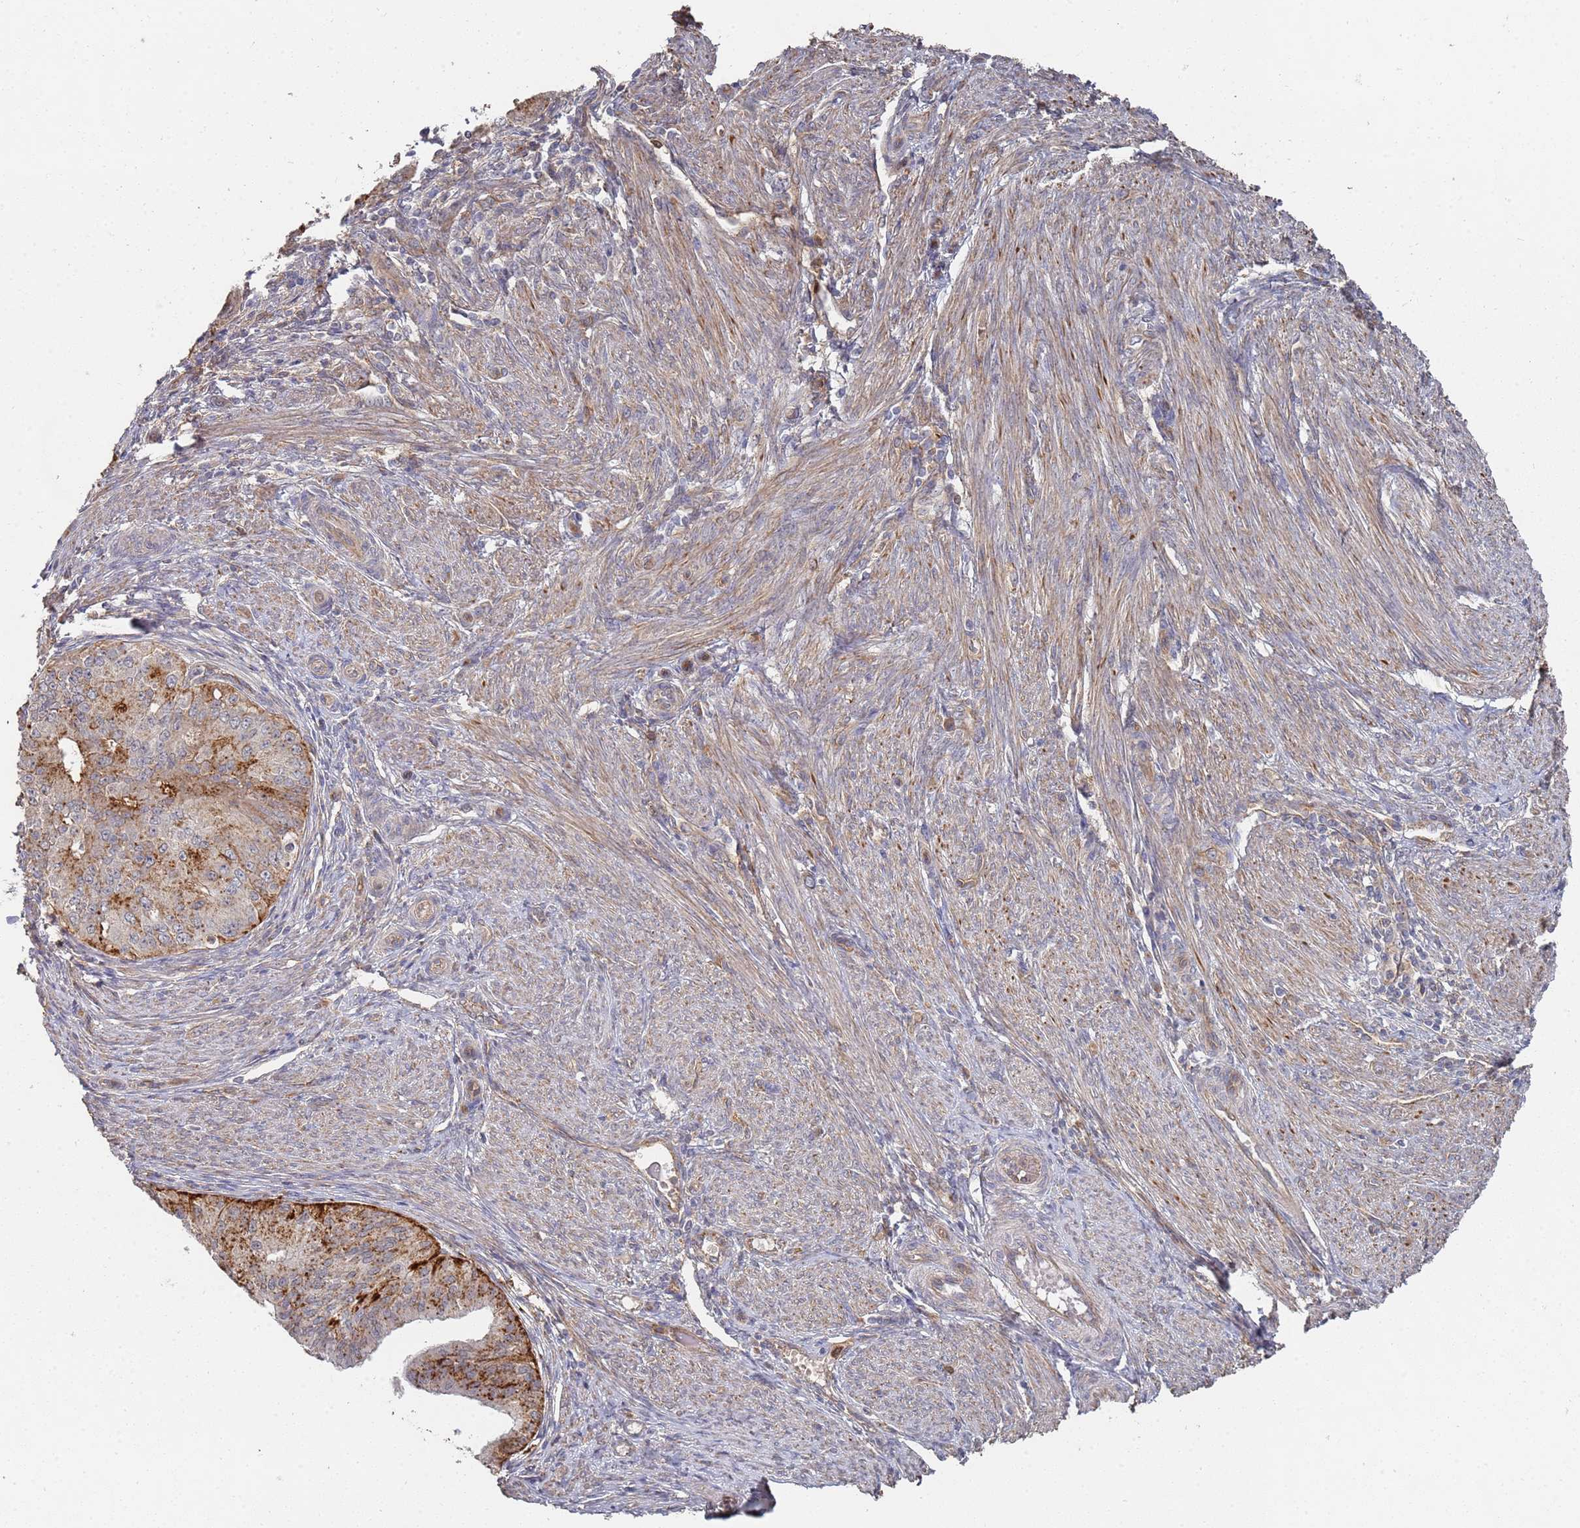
{"staining": {"intensity": "moderate", "quantity": "25%-75%", "location": "cytoplasmic/membranous"}, "tissue": "endometrial cancer", "cell_type": "Tumor cells", "image_type": "cancer", "snomed": [{"axis": "morphology", "description": "Adenocarcinoma, NOS"}, {"axis": "topography", "description": "Endometrium"}], "caption": "High-power microscopy captured an immunohistochemistry micrograph of adenocarcinoma (endometrial), revealing moderate cytoplasmic/membranous expression in about 25%-75% of tumor cells. Nuclei are stained in blue.", "gene": "ABCB6", "patient": {"sex": "female", "age": 50}}